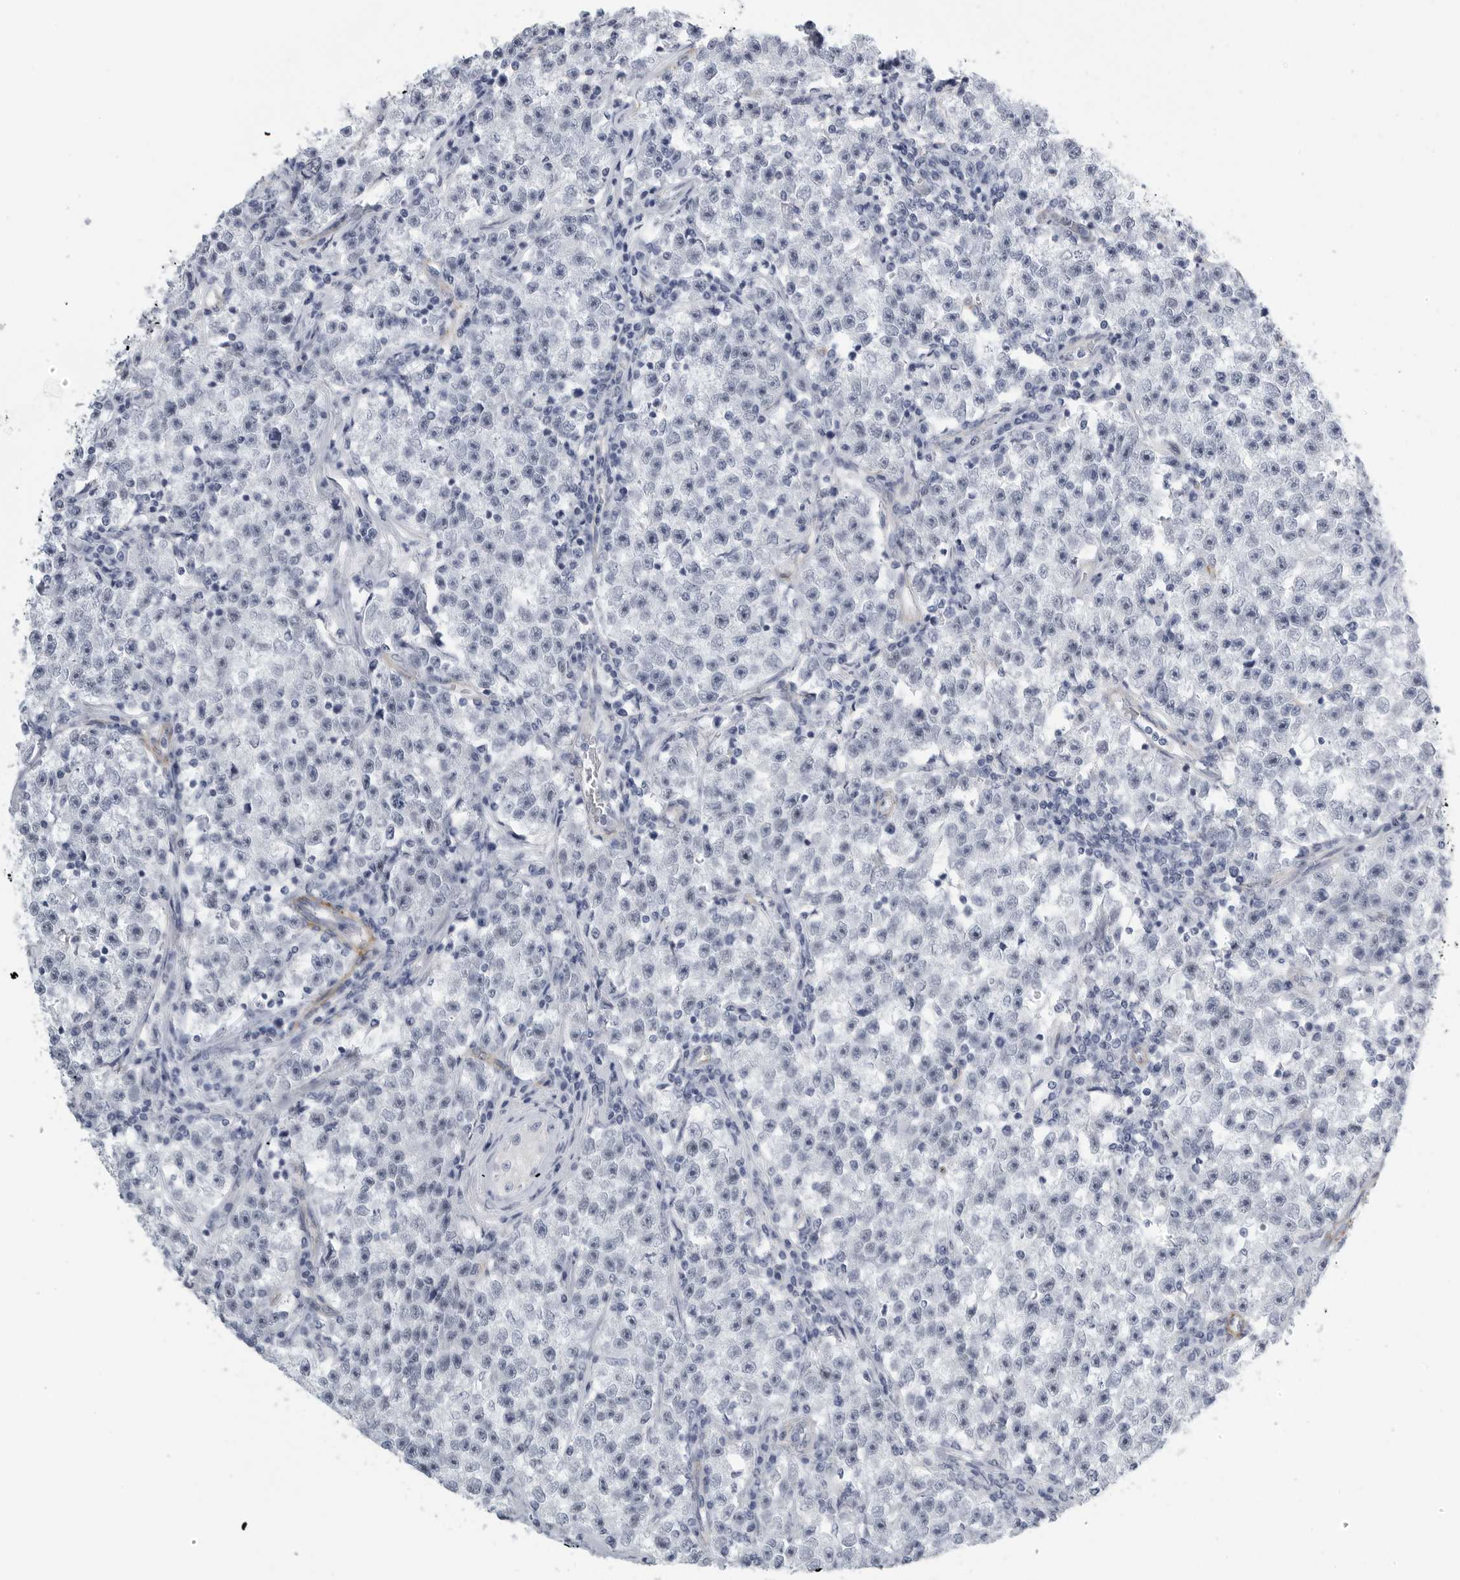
{"staining": {"intensity": "negative", "quantity": "none", "location": "none"}, "tissue": "testis cancer", "cell_type": "Tumor cells", "image_type": "cancer", "snomed": [{"axis": "morphology", "description": "Seminoma, NOS"}, {"axis": "topography", "description": "Testis"}], "caption": "Protein analysis of testis cancer demonstrates no significant positivity in tumor cells.", "gene": "TNR", "patient": {"sex": "male", "age": 22}}